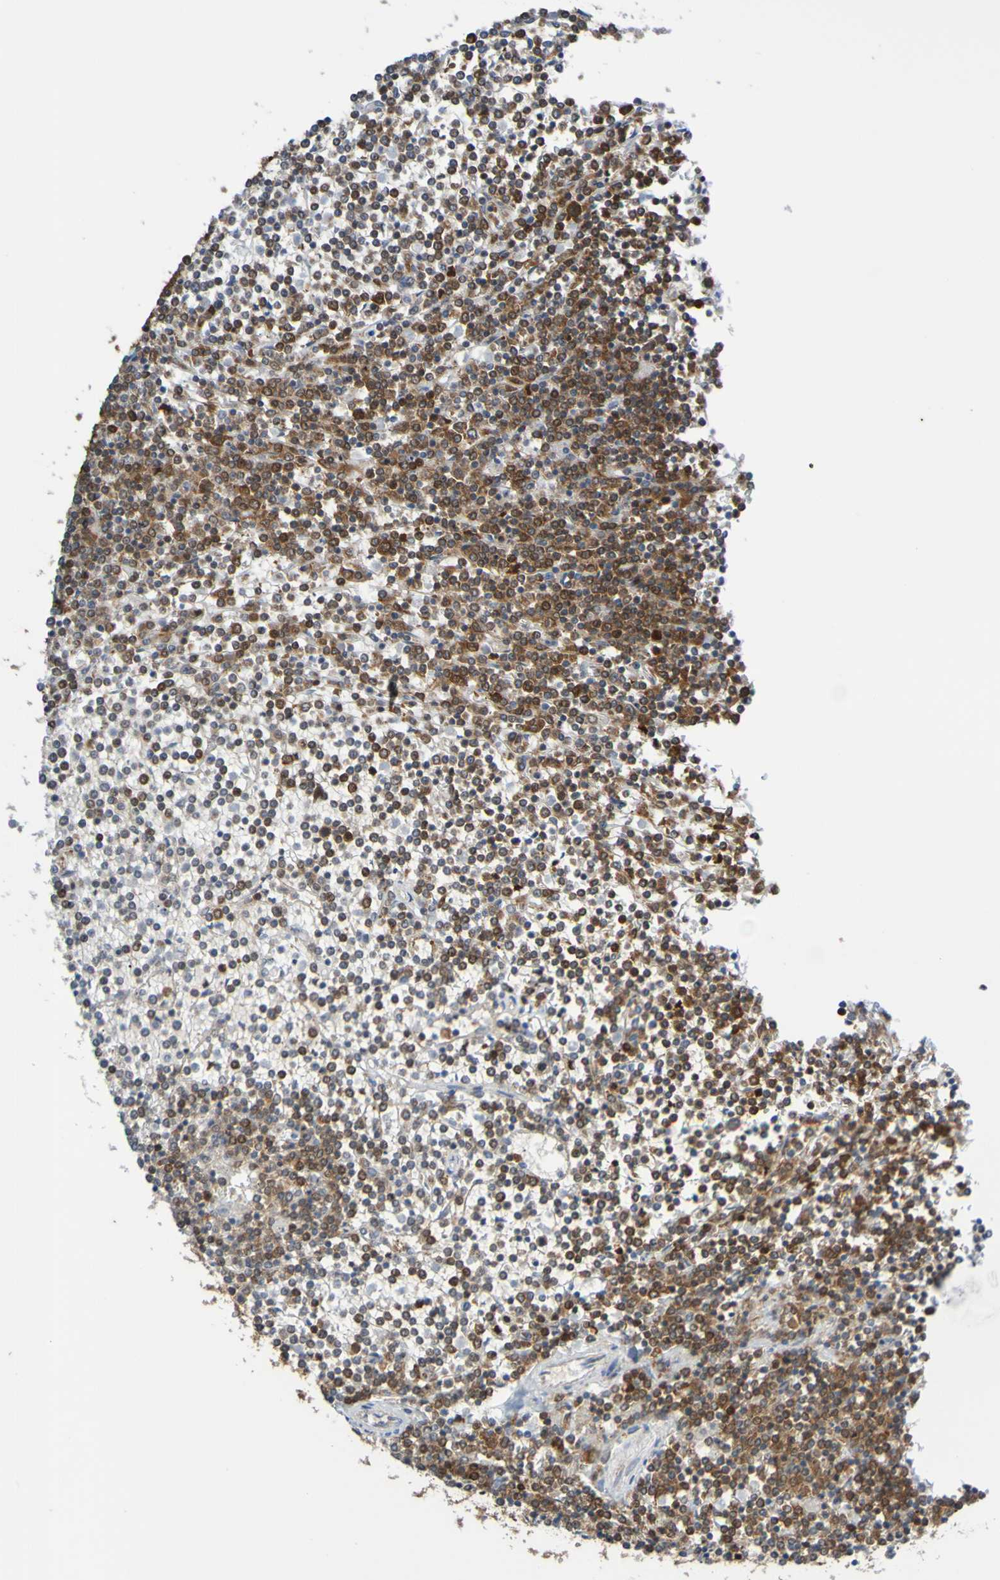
{"staining": {"intensity": "strong", "quantity": ">75%", "location": "cytoplasmic/membranous"}, "tissue": "lymphoma", "cell_type": "Tumor cells", "image_type": "cancer", "snomed": [{"axis": "morphology", "description": "Malignant lymphoma, non-Hodgkin's type, Low grade"}, {"axis": "topography", "description": "Spleen"}], "caption": "Immunohistochemistry (DAB (3,3'-diaminobenzidine)) staining of lymphoma exhibits strong cytoplasmic/membranous protein positivity in about >75% of tumor cells.", "gene": "ATIC", "patient": {"sex": "female", "age": 19}}